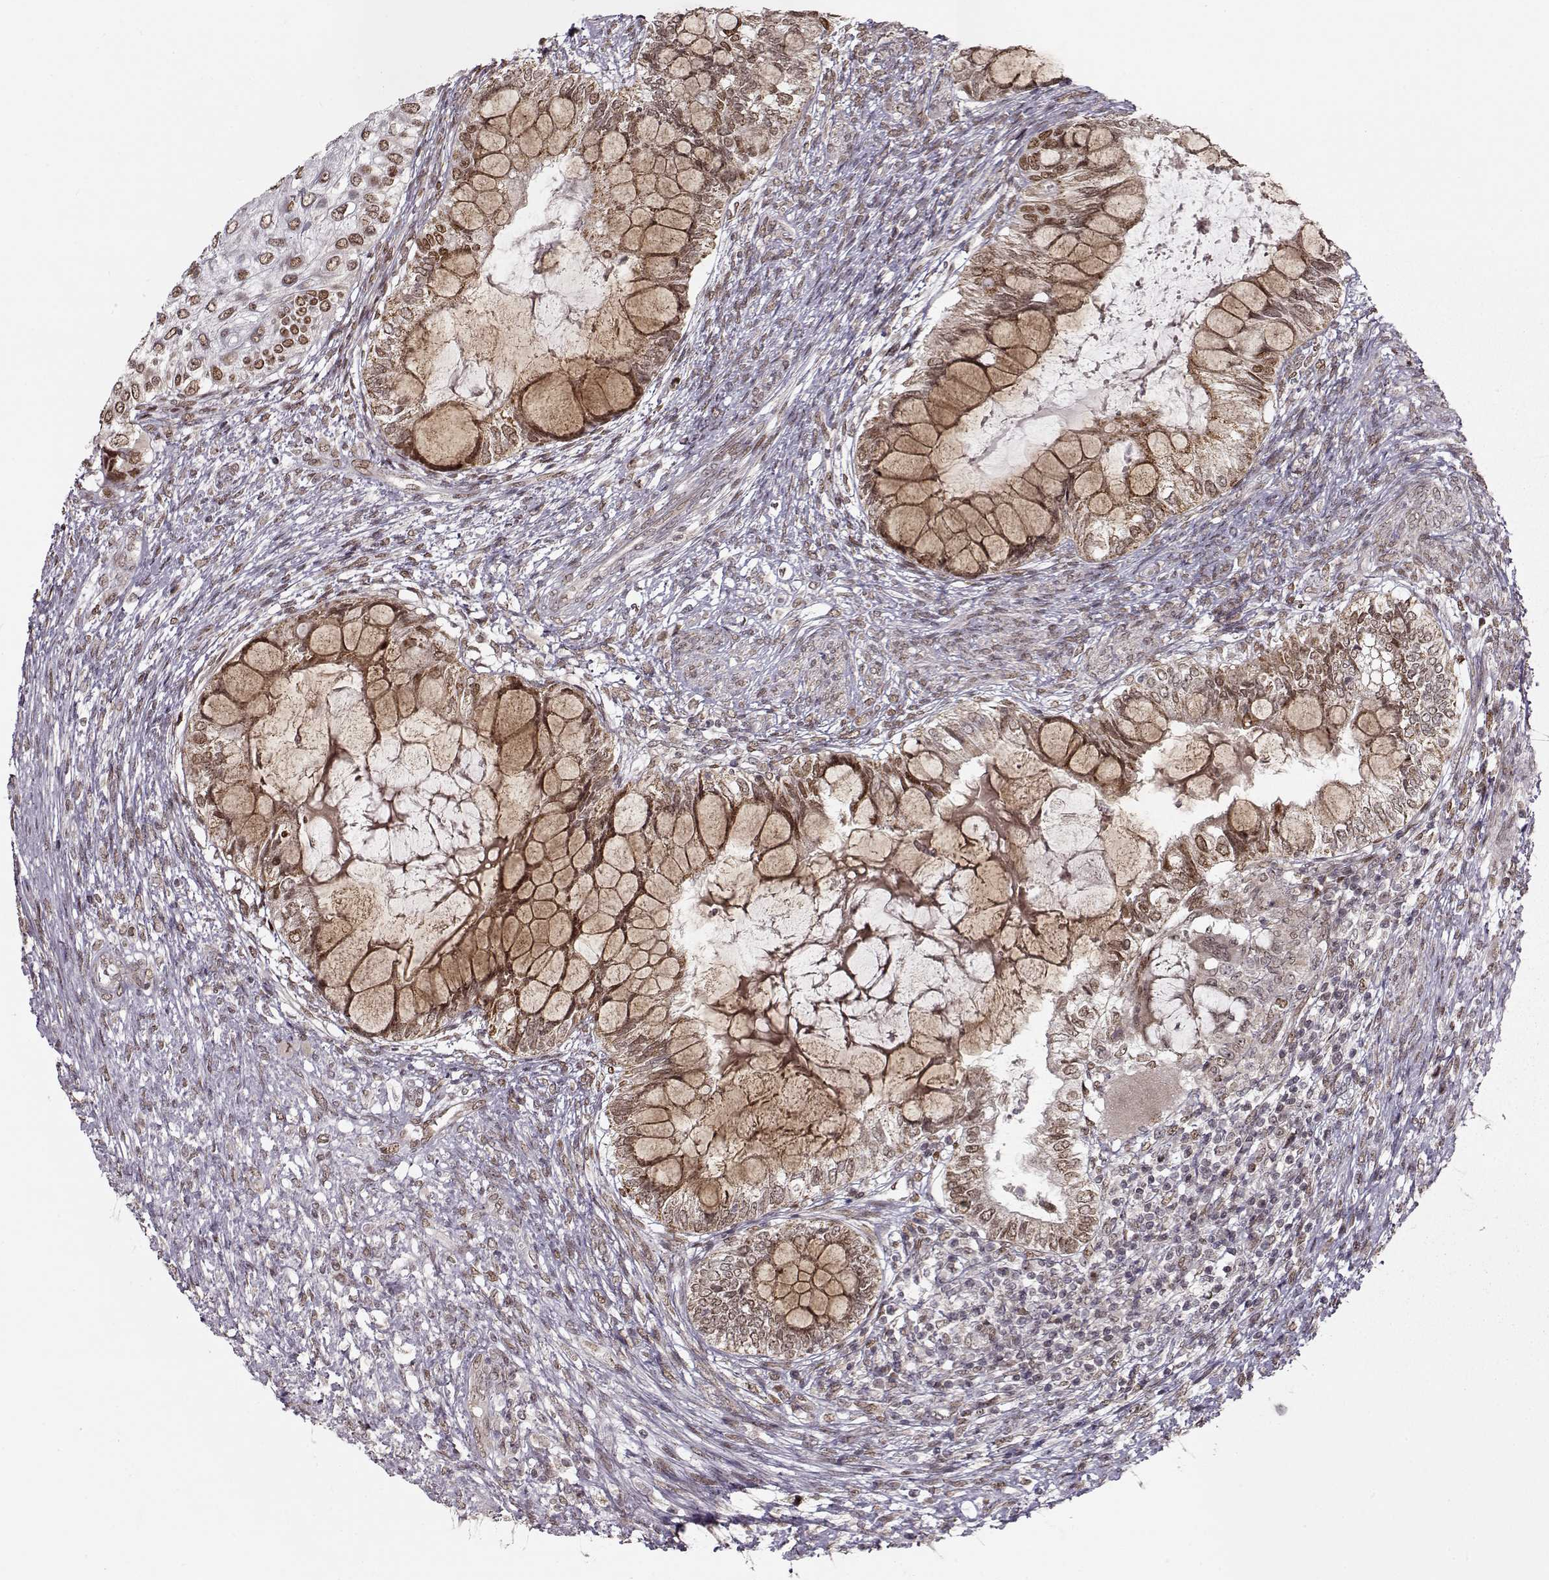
{"staining": {"intensity": "moderate", "quantity": ">75%", "location": "nuclear"}, "tissue": "testis cancer", "cell_type": "Tumor cells", "image_type": "cancer", "snomed": [{"axis": "morphology", "description": "Seminoma, NOS"}, {"axis": "morphology", "description": "Carcinoma, Embryonal, NOS"}, {"axis": "topography", "description": "Testis"}], "caption": "The image reveals staining of testis cancer, revealing moderate nuclear protein positivity (brown color) within tumor cells.", "gene": "RAI1", "patient": {"sex": "male", "age": 41}}